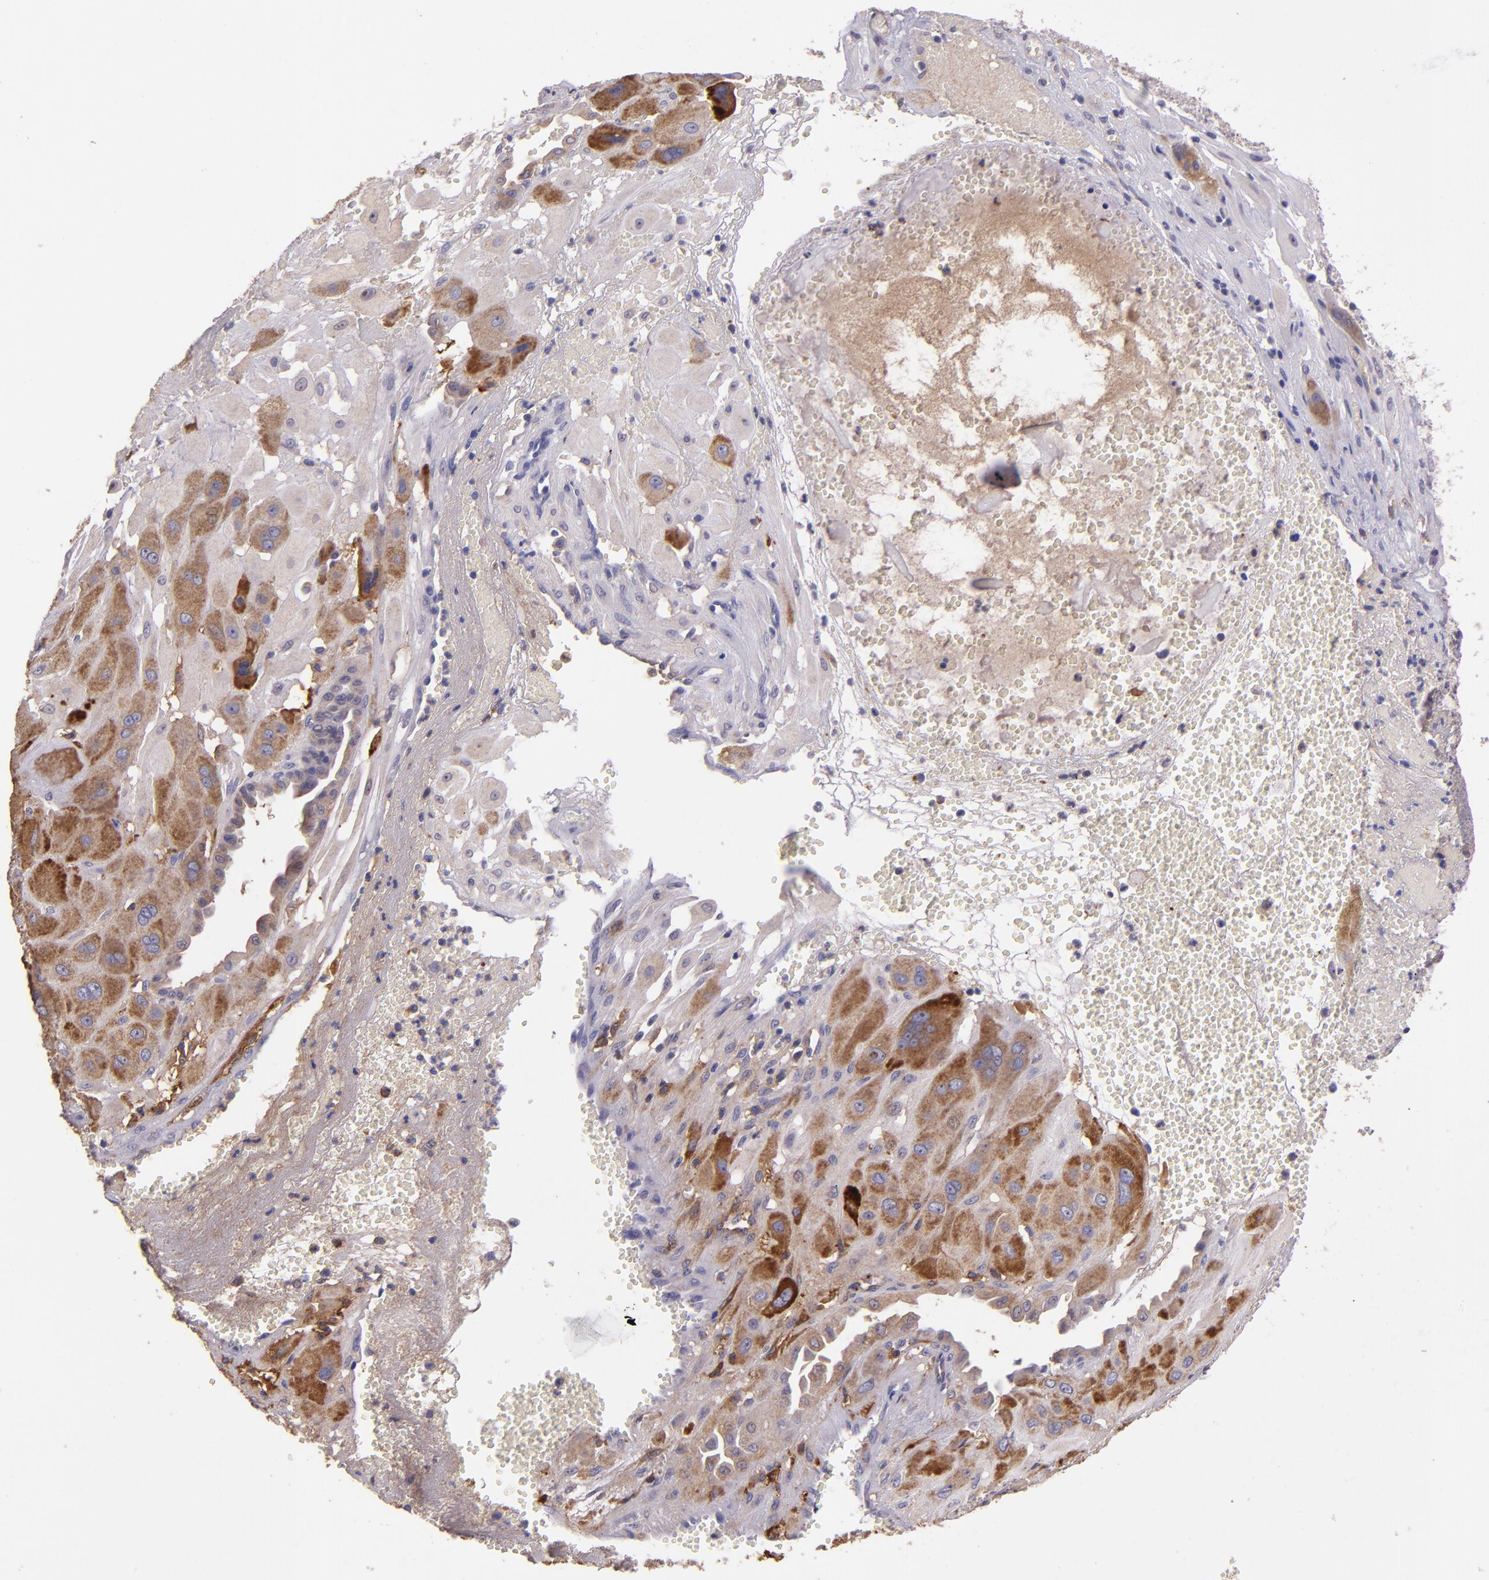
{"staining": {"intensity": "moderate", "quantity": "25%-75%", "location": "cytoplasmic/membranous"}, "tissue": "cervical cancer", "cell_type": "Tumor cells", "image_type": "cancer", "snomed": [{"axis": "morphology", "description": "Squamous cell carcinoma, NOS"}, {"axis": "topography", "description": "Cervix"}], "caption": "Immunohistochemistry (DAB (3,3'-diaminobenzidine)) staining of human cervical cancer demonstrates moderate cytoplasmic/membranous protein staining in approximately 25%-75% of tumor cells.", "gene": "PAPPA", "patient": {"sex": "female", "age": 34}}